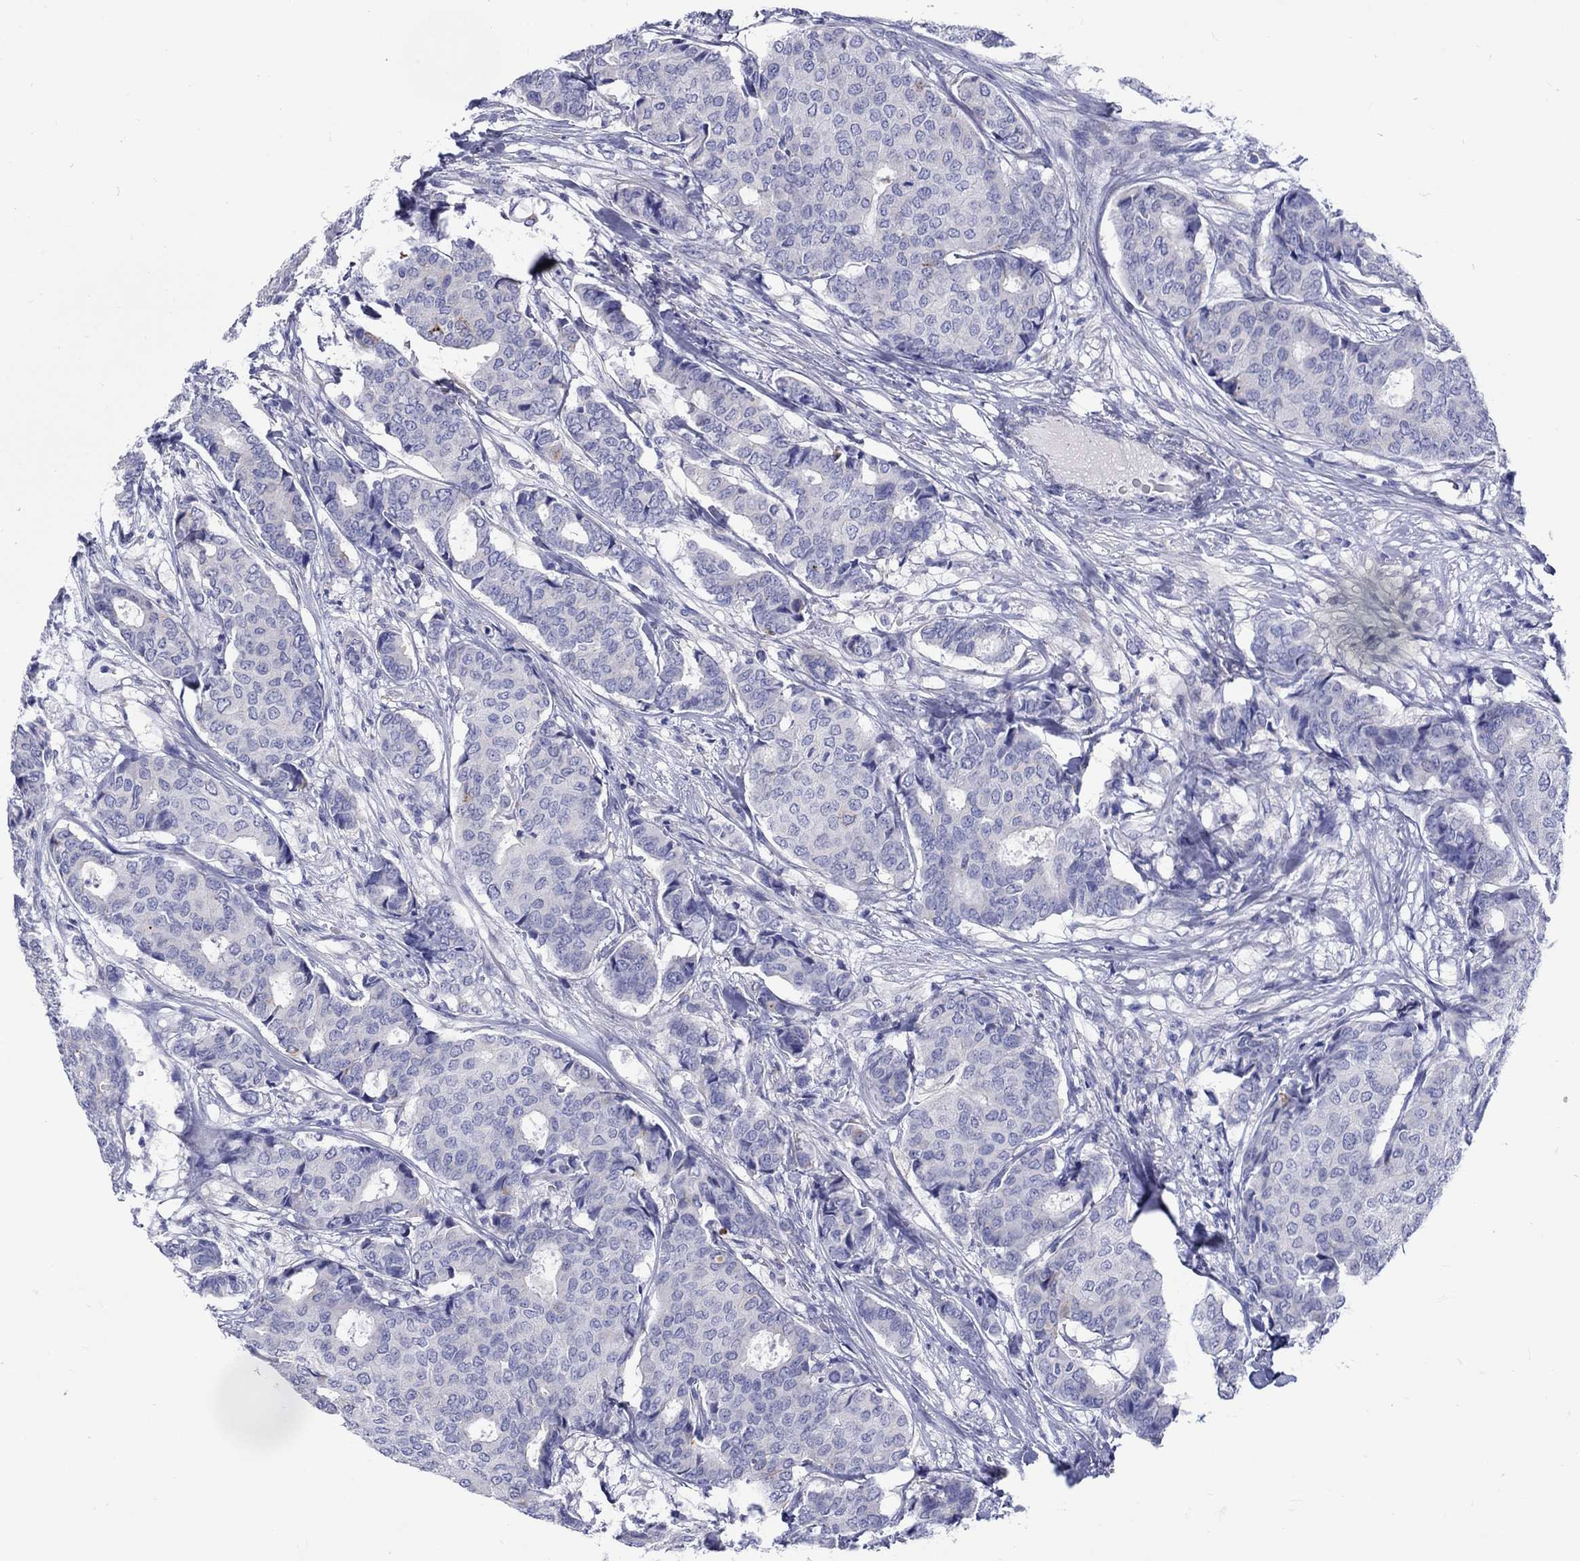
{"staining": {"intensity": "negative", "quantity": "none", "location": "none"}, "tissue": "breast cancer", "cell_type": "Tumor cells", "image_type": "cancer", "snomed": [{"axis": "morphology", "description": "Duct carcinoma"}, {"axis": "topography", "description": "Breast"}], "caption": "Image shows no protein staining in tumor cells of breast cancer (intraductal carcinoma) tissue.", "gene": "SH2D7", "patient": {"sex": "female", "age": 75}}